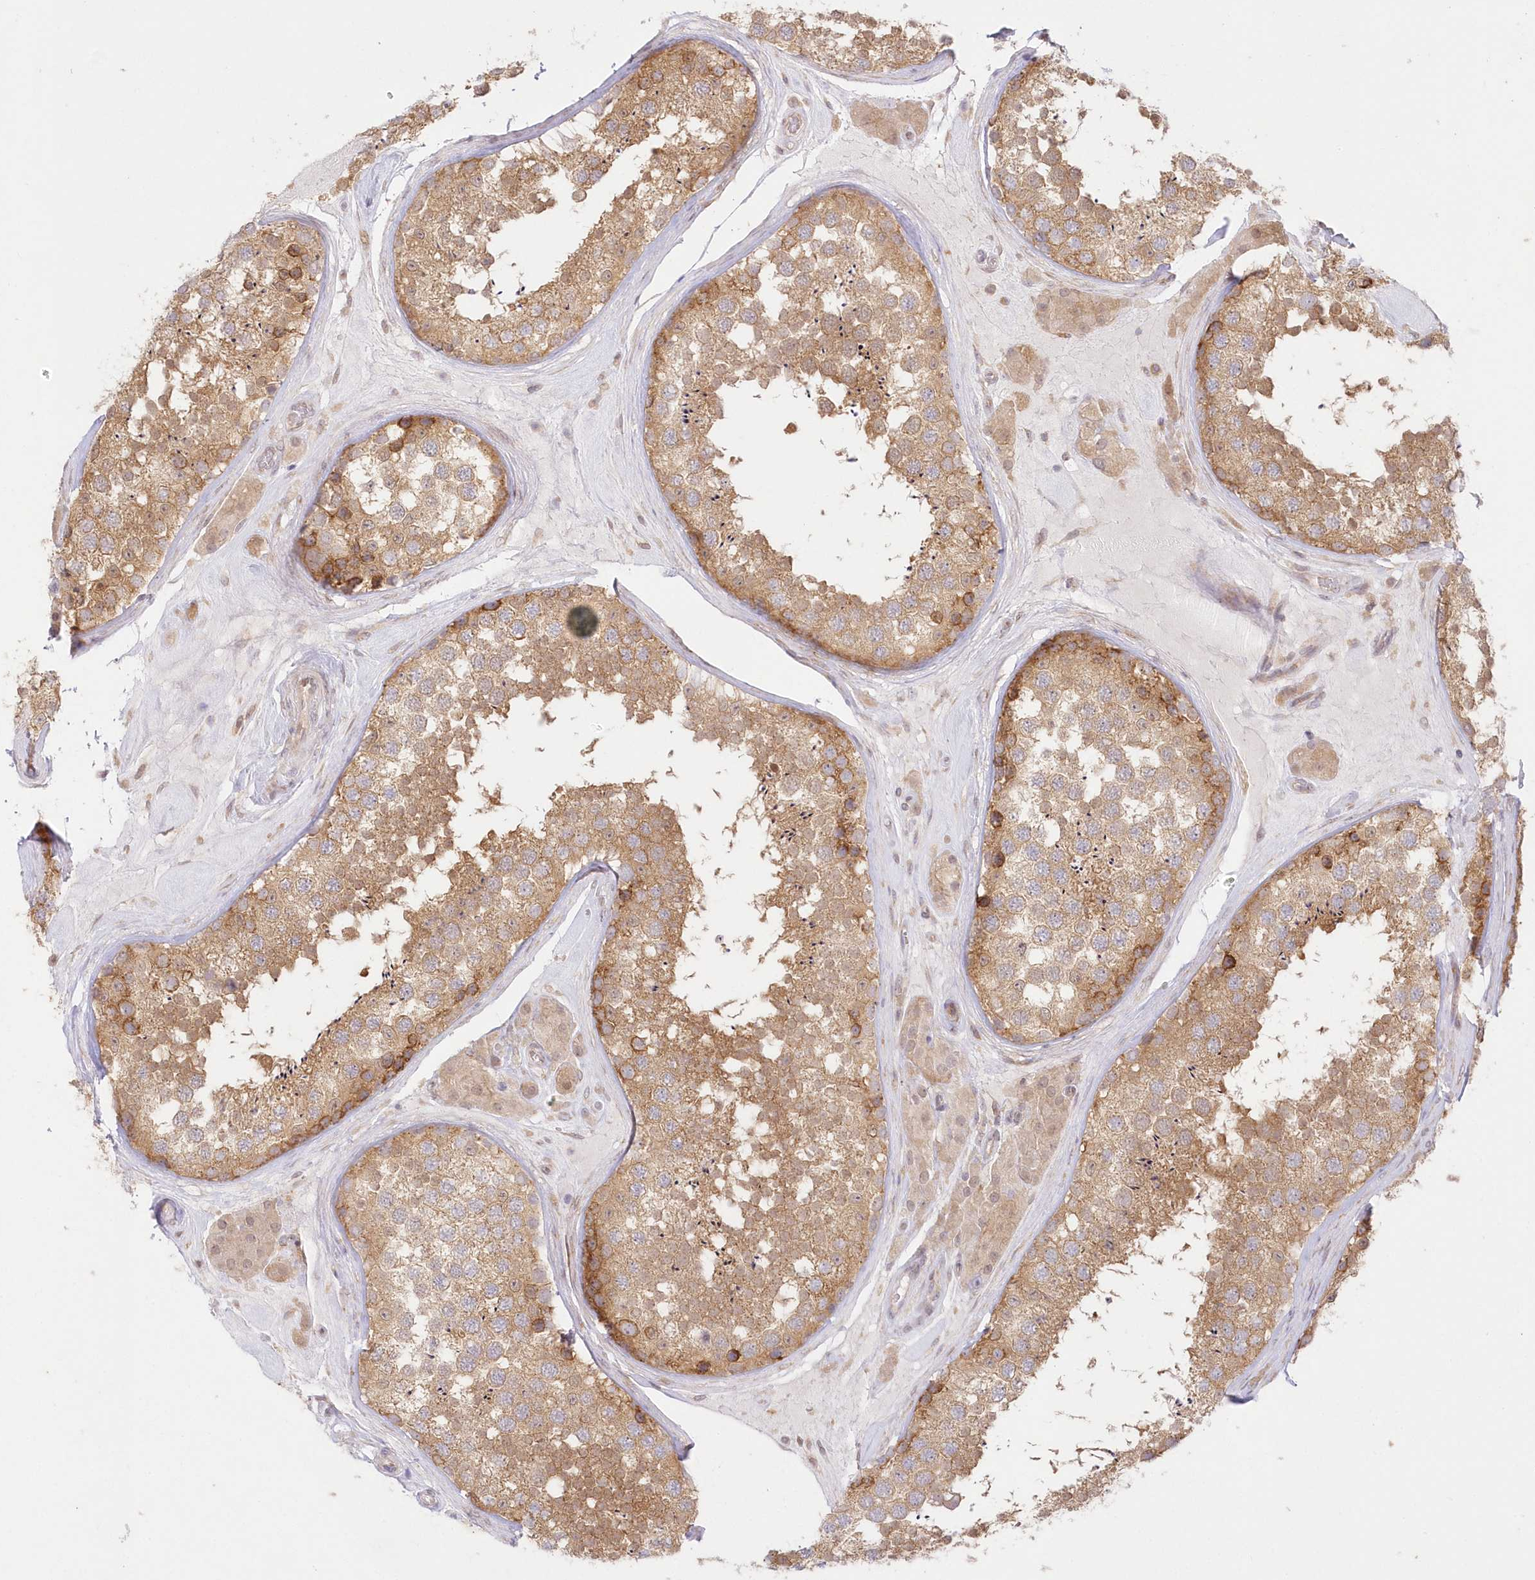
{"staining": {"intensity": "moderate", "quantity": ">75%", "location": "cytoplasmic/membranous"}, "tissue": "testis", "cell_type": "Cells in seminiferous ducts", "image_type": "normal", "snomed": [{"axis": "morphology", "description": "Normal tissue, NOS"}, {"axis": "topography", "description": "Testis"}], "caption": "Protein expression analysis of benign testis displays moderate cytoplasmic/membranous staining in about >75% of cells in seminiferous ducts.", "gene": "RNPEP", "patient": {"sex": "male", "age": 46}}